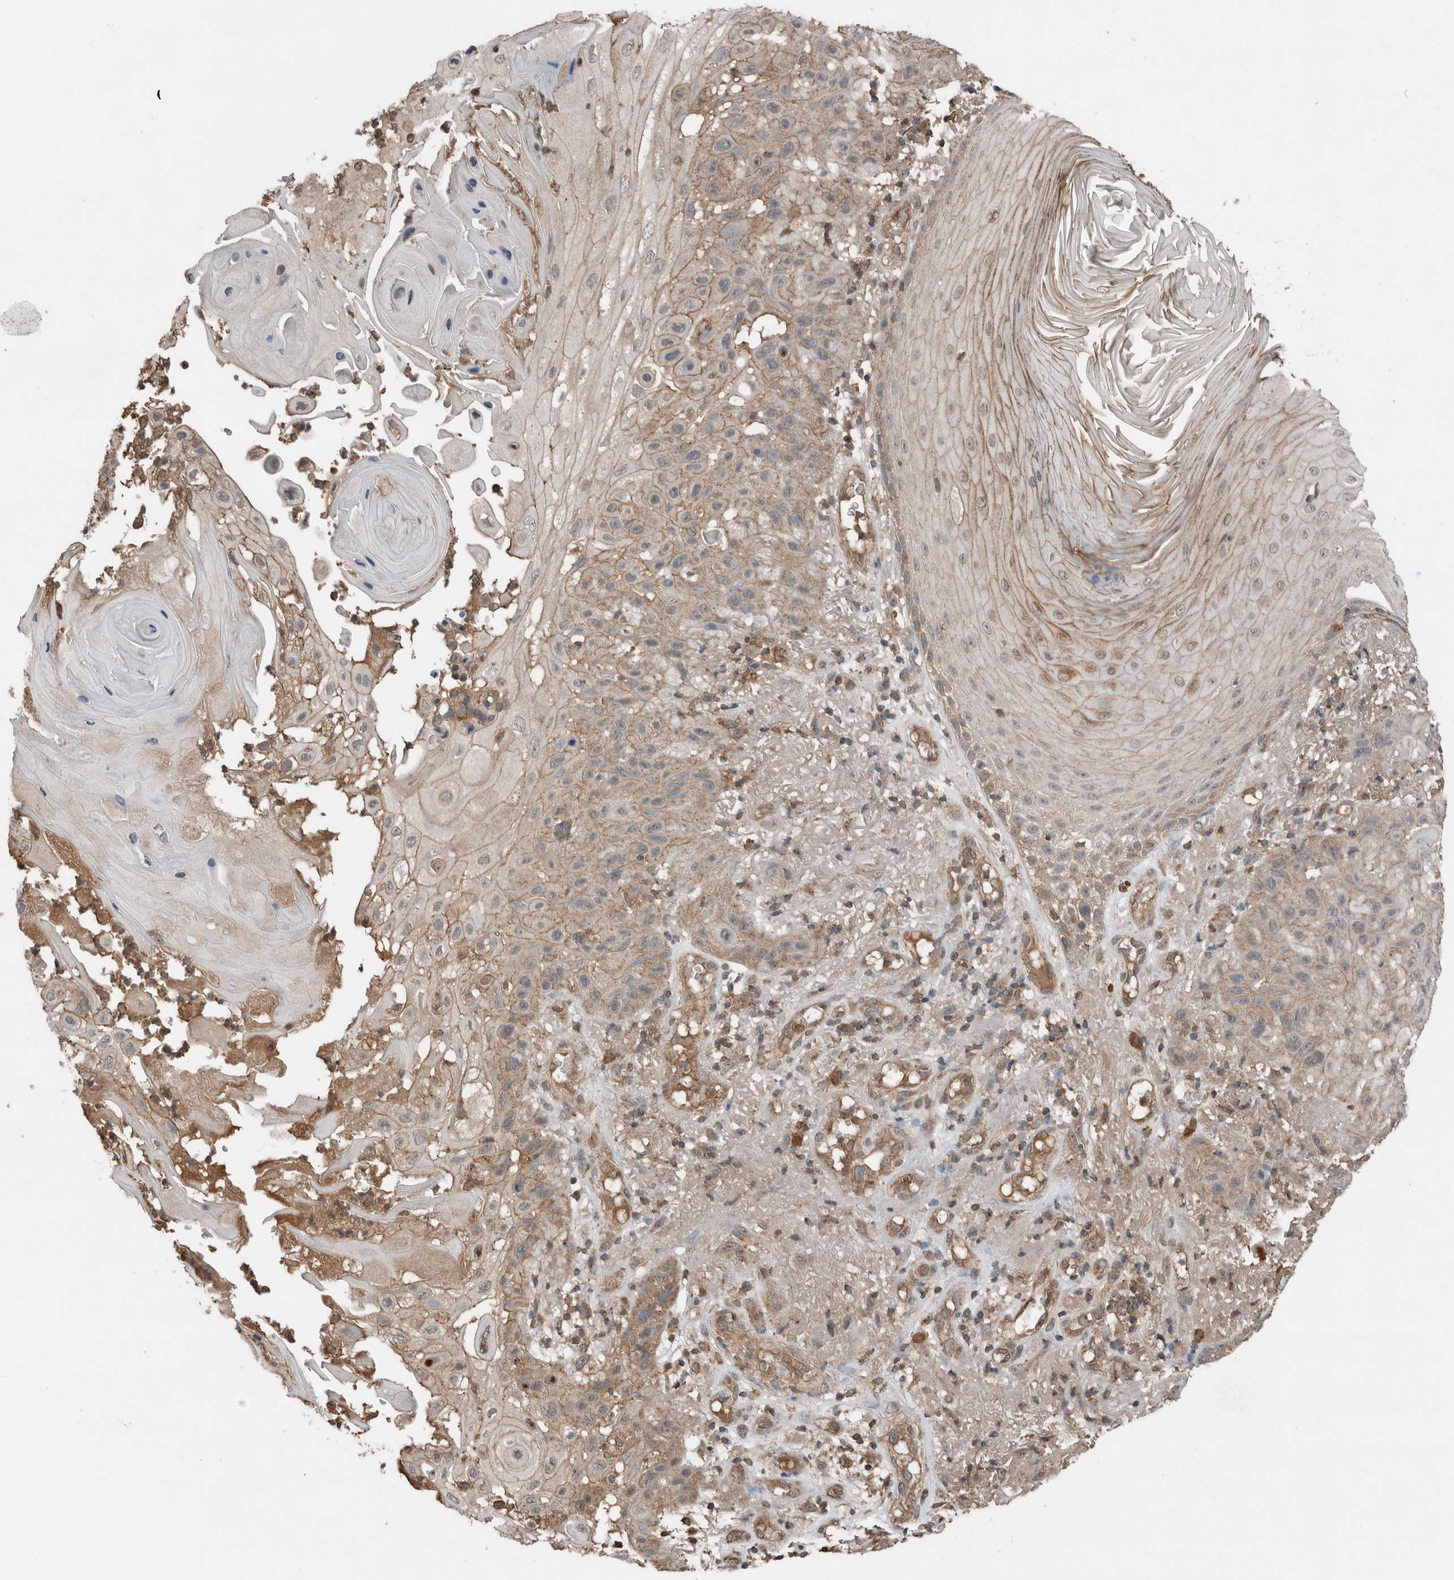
{"staining": {"intensity": "weak", "quantity": "25%-75%", "location": "cytoplasmic/membranous"}, "tissue": "skin cancer", "cell_type": "Tumor cells", "image_type": "cancer", "snomed": [{"axis": "morphology", "description": "Normal tissue, NOS"}, {"axis": "morphology", "description": "Squamous cell carcinoma, NOS"}, {"axis": "topography", "description": "Skin"}], "caption": "Skin squamous cell carcinoma was stained to show a protein in brown. There is low levels of weak cytoplasmic/membranous positivity in approximately 25%-75% of tumor cells. The staining is performed using DAB (3,3'-diaminobenzidine) brown chromogen to label protein expression. The nuclei are counter-stained blue using hematoxylin.", "gene": "KLK14", "patient": {"sex": "female", "age": 96}}